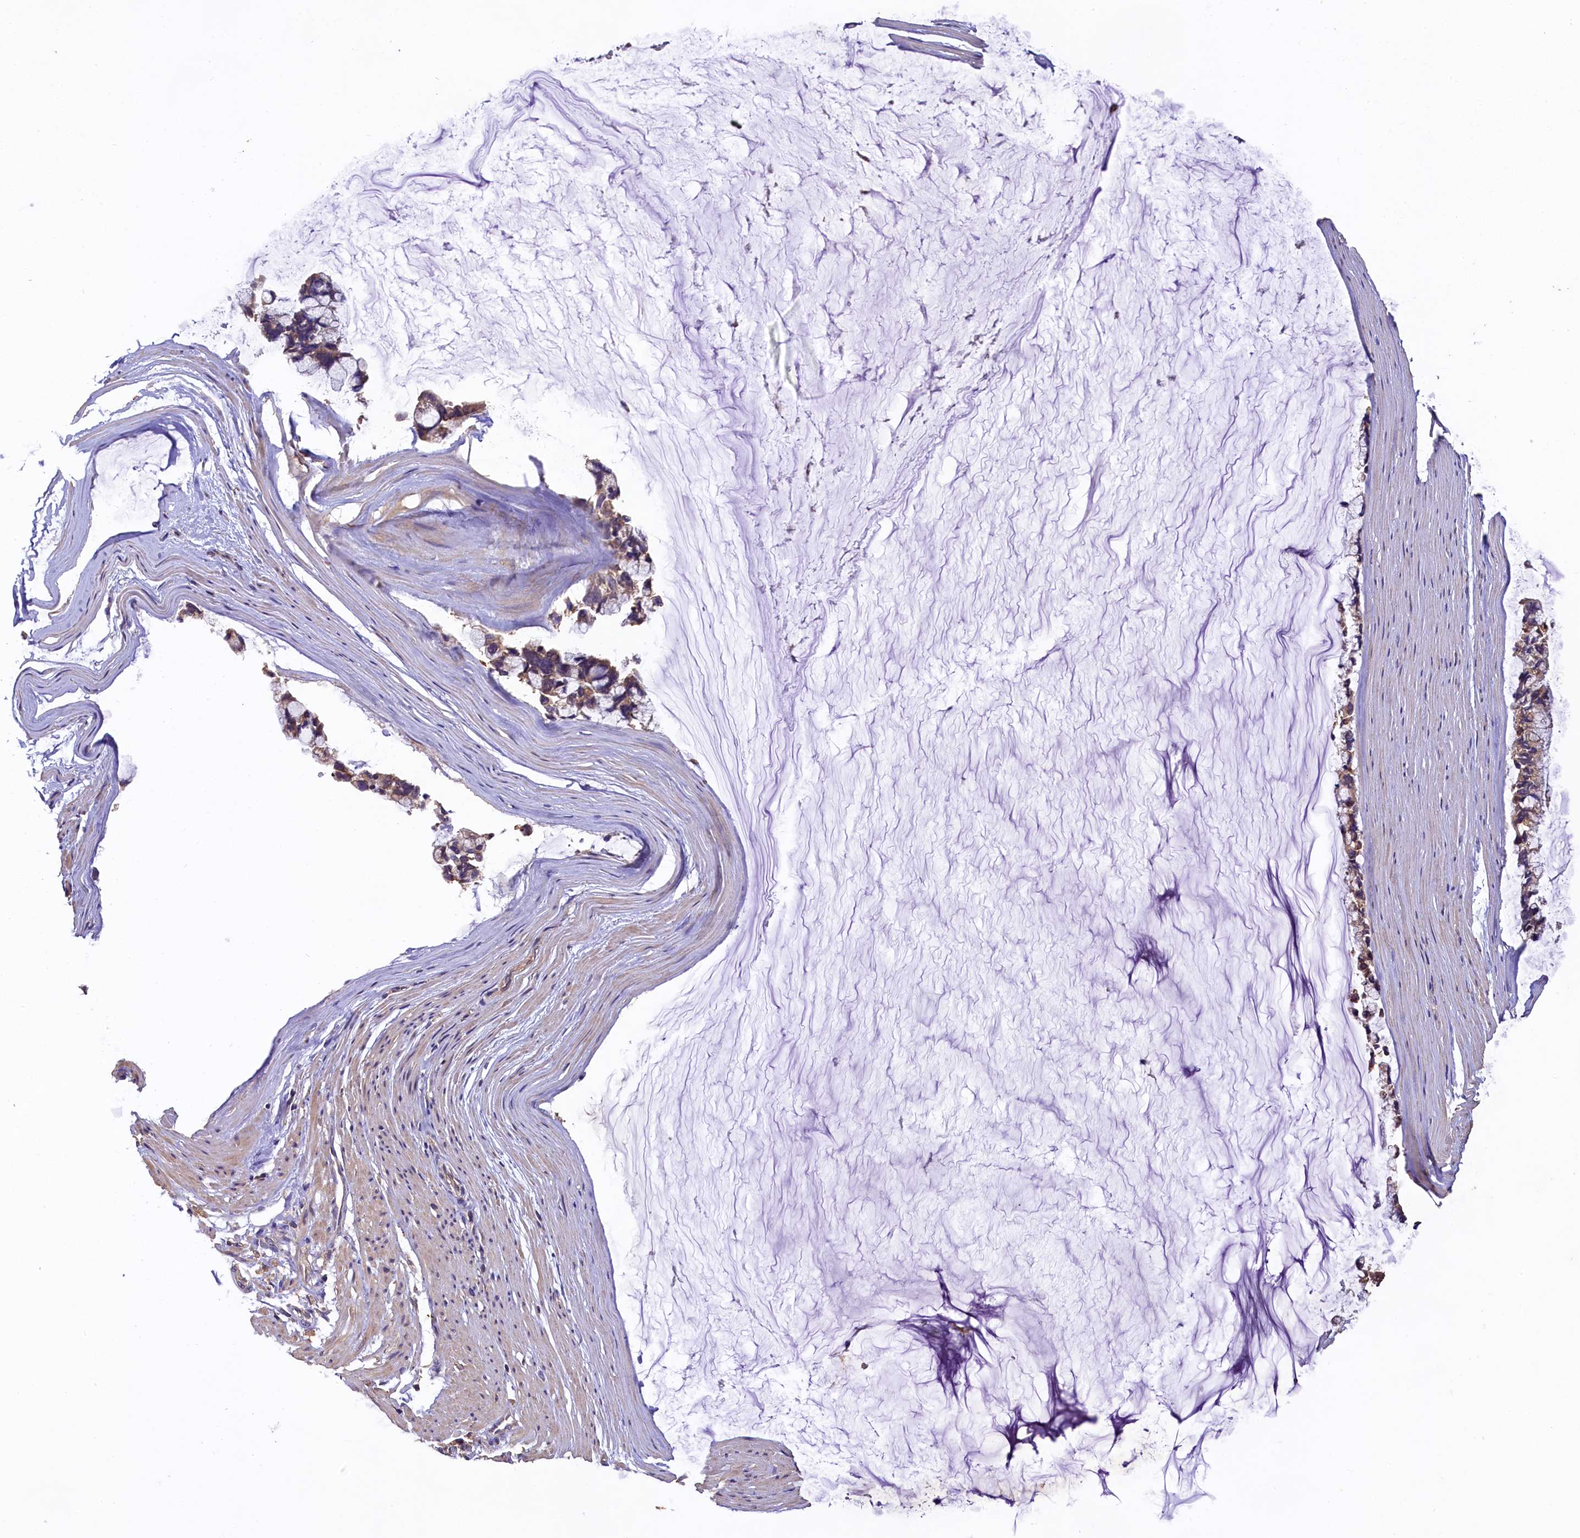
{"staining": {"intensity": "moderate", "quantity": ">75%", "location": "cytoplasmic/membranous"}, "tissue": "ovarian cancer", "cell_type": "Tumor cells", "image_type": "cancer", "snomed": [{"axis": "morphology", "description": "Cystadenocarcinoma, mucinous, NOS"}, {"axis": "topography", "description": "Ovary"}], "caption": "Protein staining of ovarian cancer (mucinous cystadenocarcinoma) tissue demonstrates moderate cytoplasmic/membranous staining in about >75% of tumor cells. (DAB (3,3'-diaminobenzidine) IHC with brightfield microscopy, high magnification).", "gene": "ENKD1", "patient": {"sex": "female", "age": 39}}